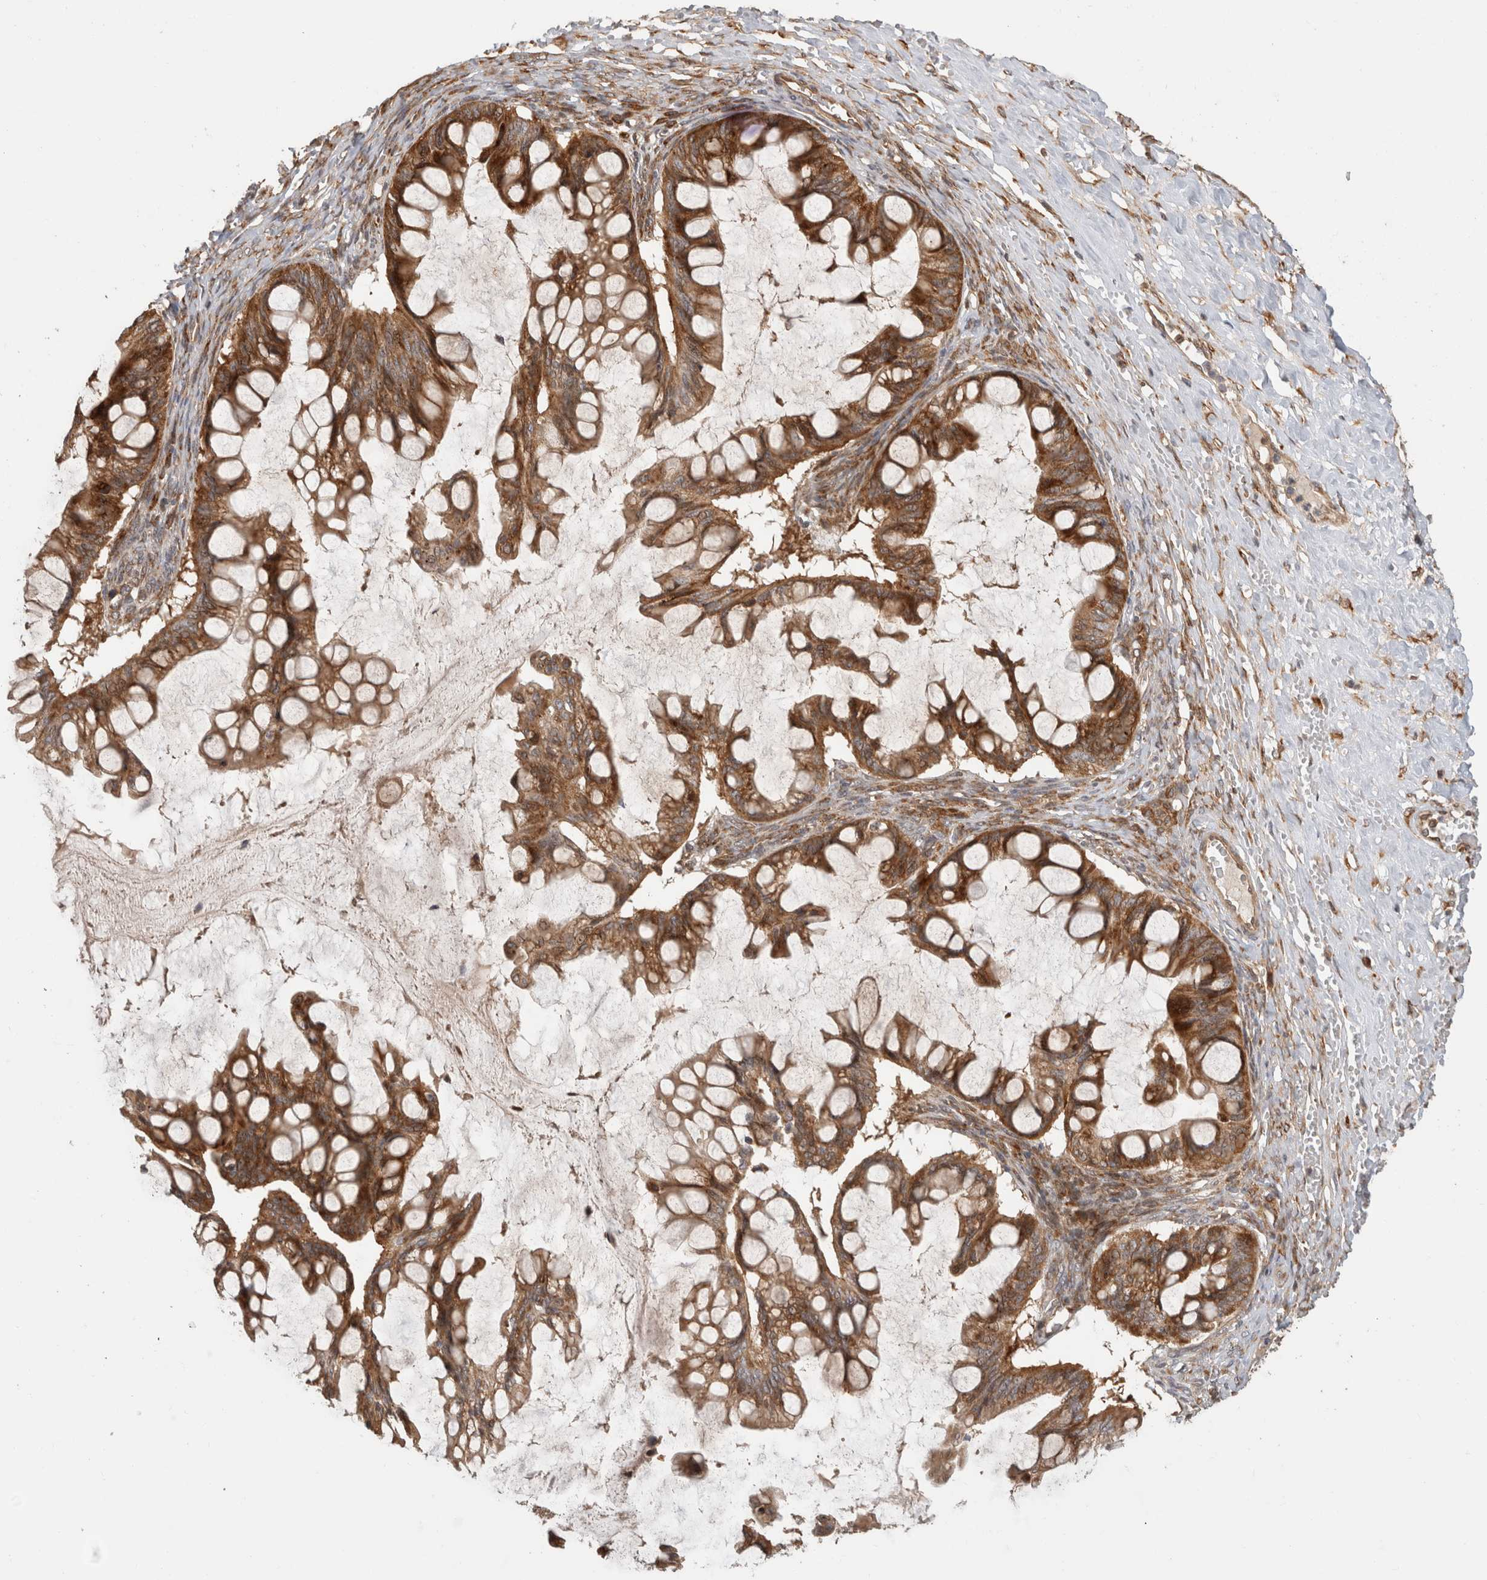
{"staining": {"intensity": "moderate", "quantity": ">75%", "location": "cytoplasmic/membranous"}, "tissue": "ovarian cancer", "cell_type": "Tumor cells", "image_type": "cancer", "snomed": [{"axis": "morphology", "description": "Cystadenocarcinoma, mucinous, NOS"}, {"axis": "topography", "description": "Ovary"}], "caption": "There is medium levels of moderate cytoplasmic/membranous positivity in tumor cells of ovarian cancer (mucinous cystadenocarcinoma), as demonstrated by immunohistochemical staining (brown color).", "gene": "PCDHB15", "patient": {"sex": "female", "age": 73}}